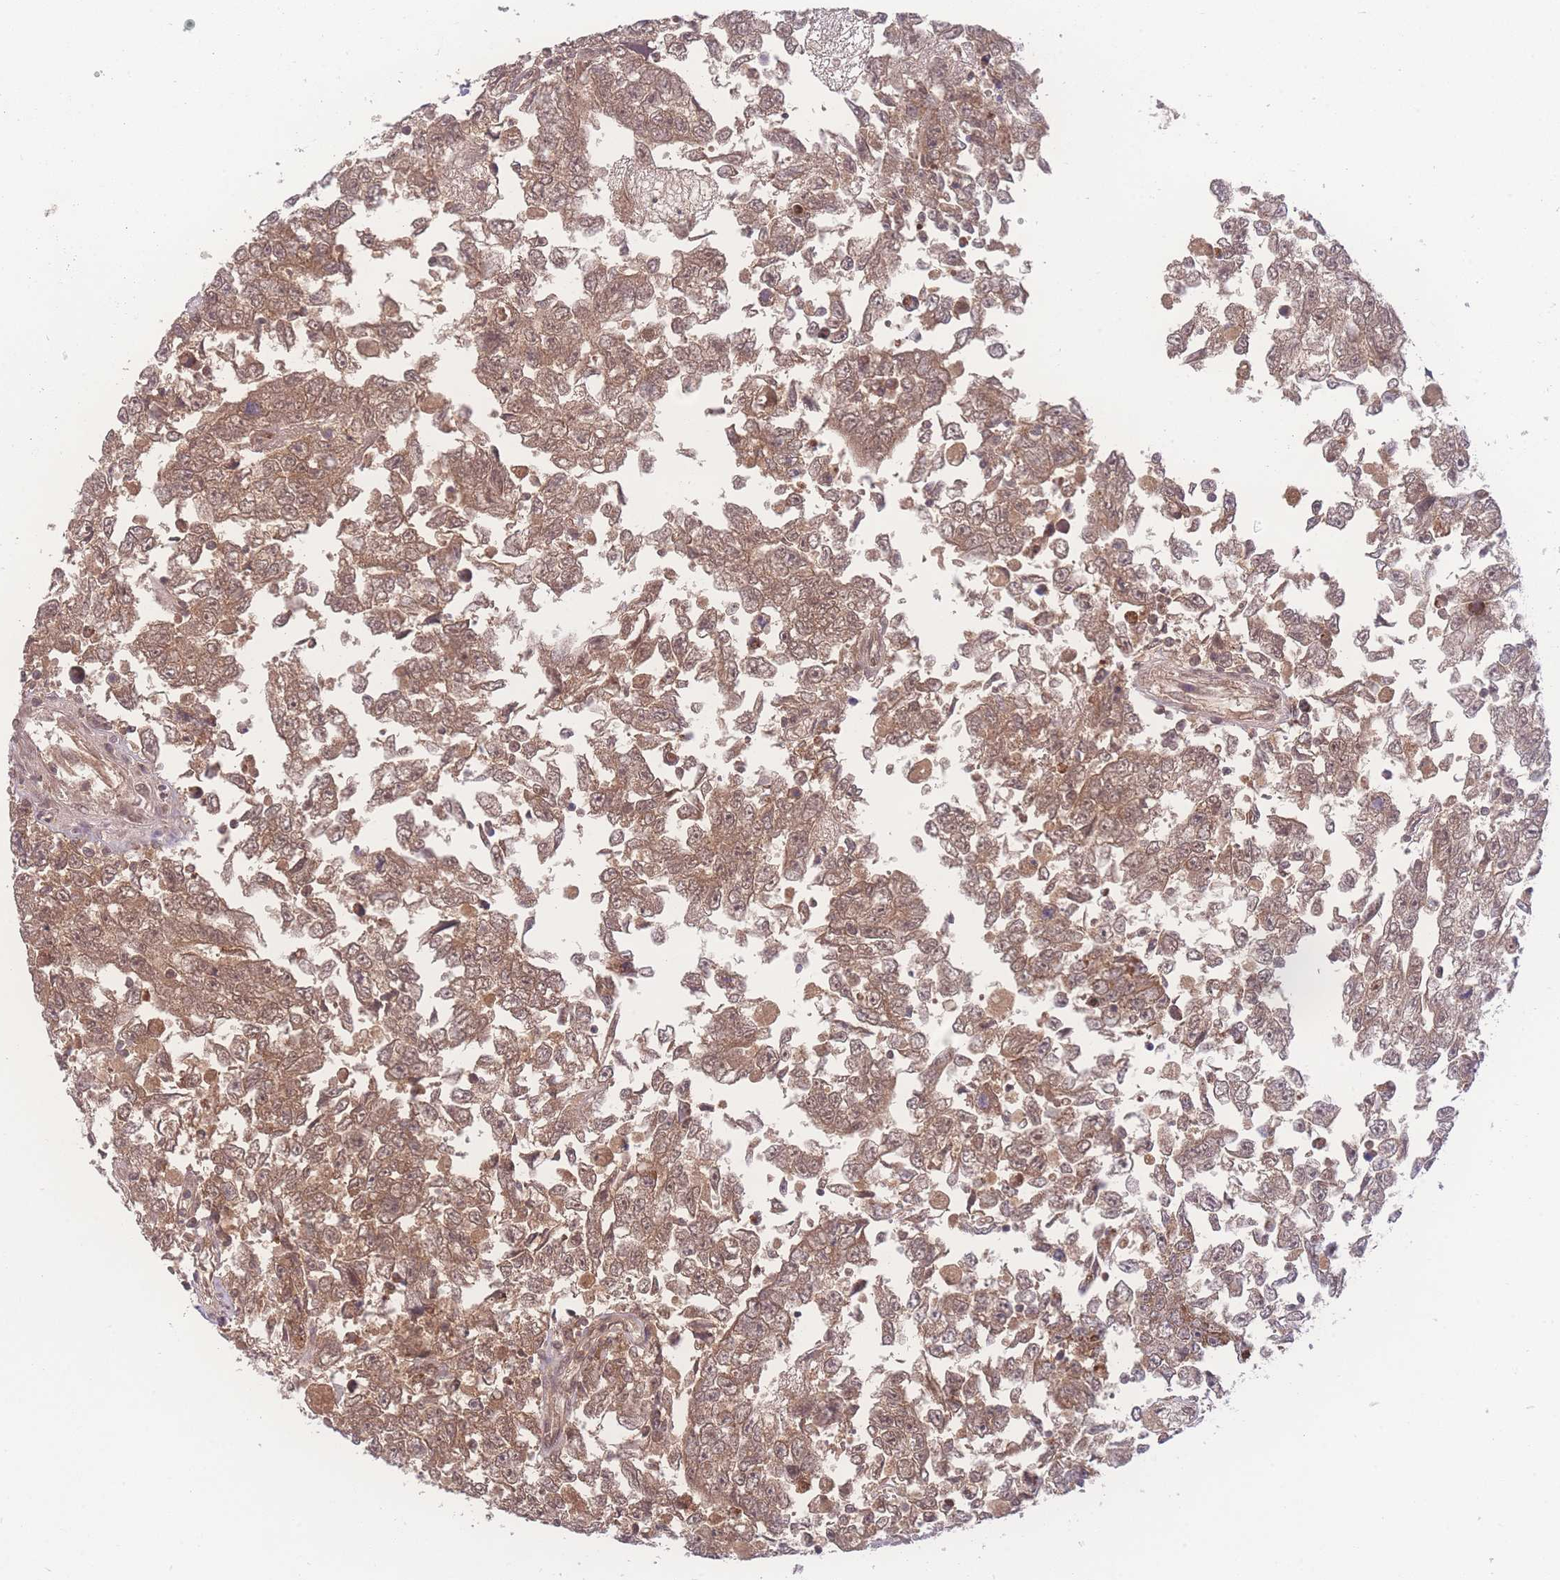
{"staining": {"intensity": "moderate", "quantity": ">75%", "location": "cytoplasmic/membranous,nuclear"}, "tissue": "testis cancer", "cell_type": "Tumor cells", "image_type": "cancer", "snomed": [{"axis": "morphology", "description": "Carcinoma, Embryonal, NOS"}, {"axis": "topography", "description": "Testis"}], "caption": "An immunohistochemistry (IHC) image of tumor tissue is shown. Protein staining in brown highlights moderate cytoplasmic/membranous and nuclear positivity in testis embryonal carcinoma within tumor cells. (DAB IHC, brown staining for protein, blue staining for nuclei).", "gene": "RAVER1", "patient": {"sex": "male", "age": 25}}